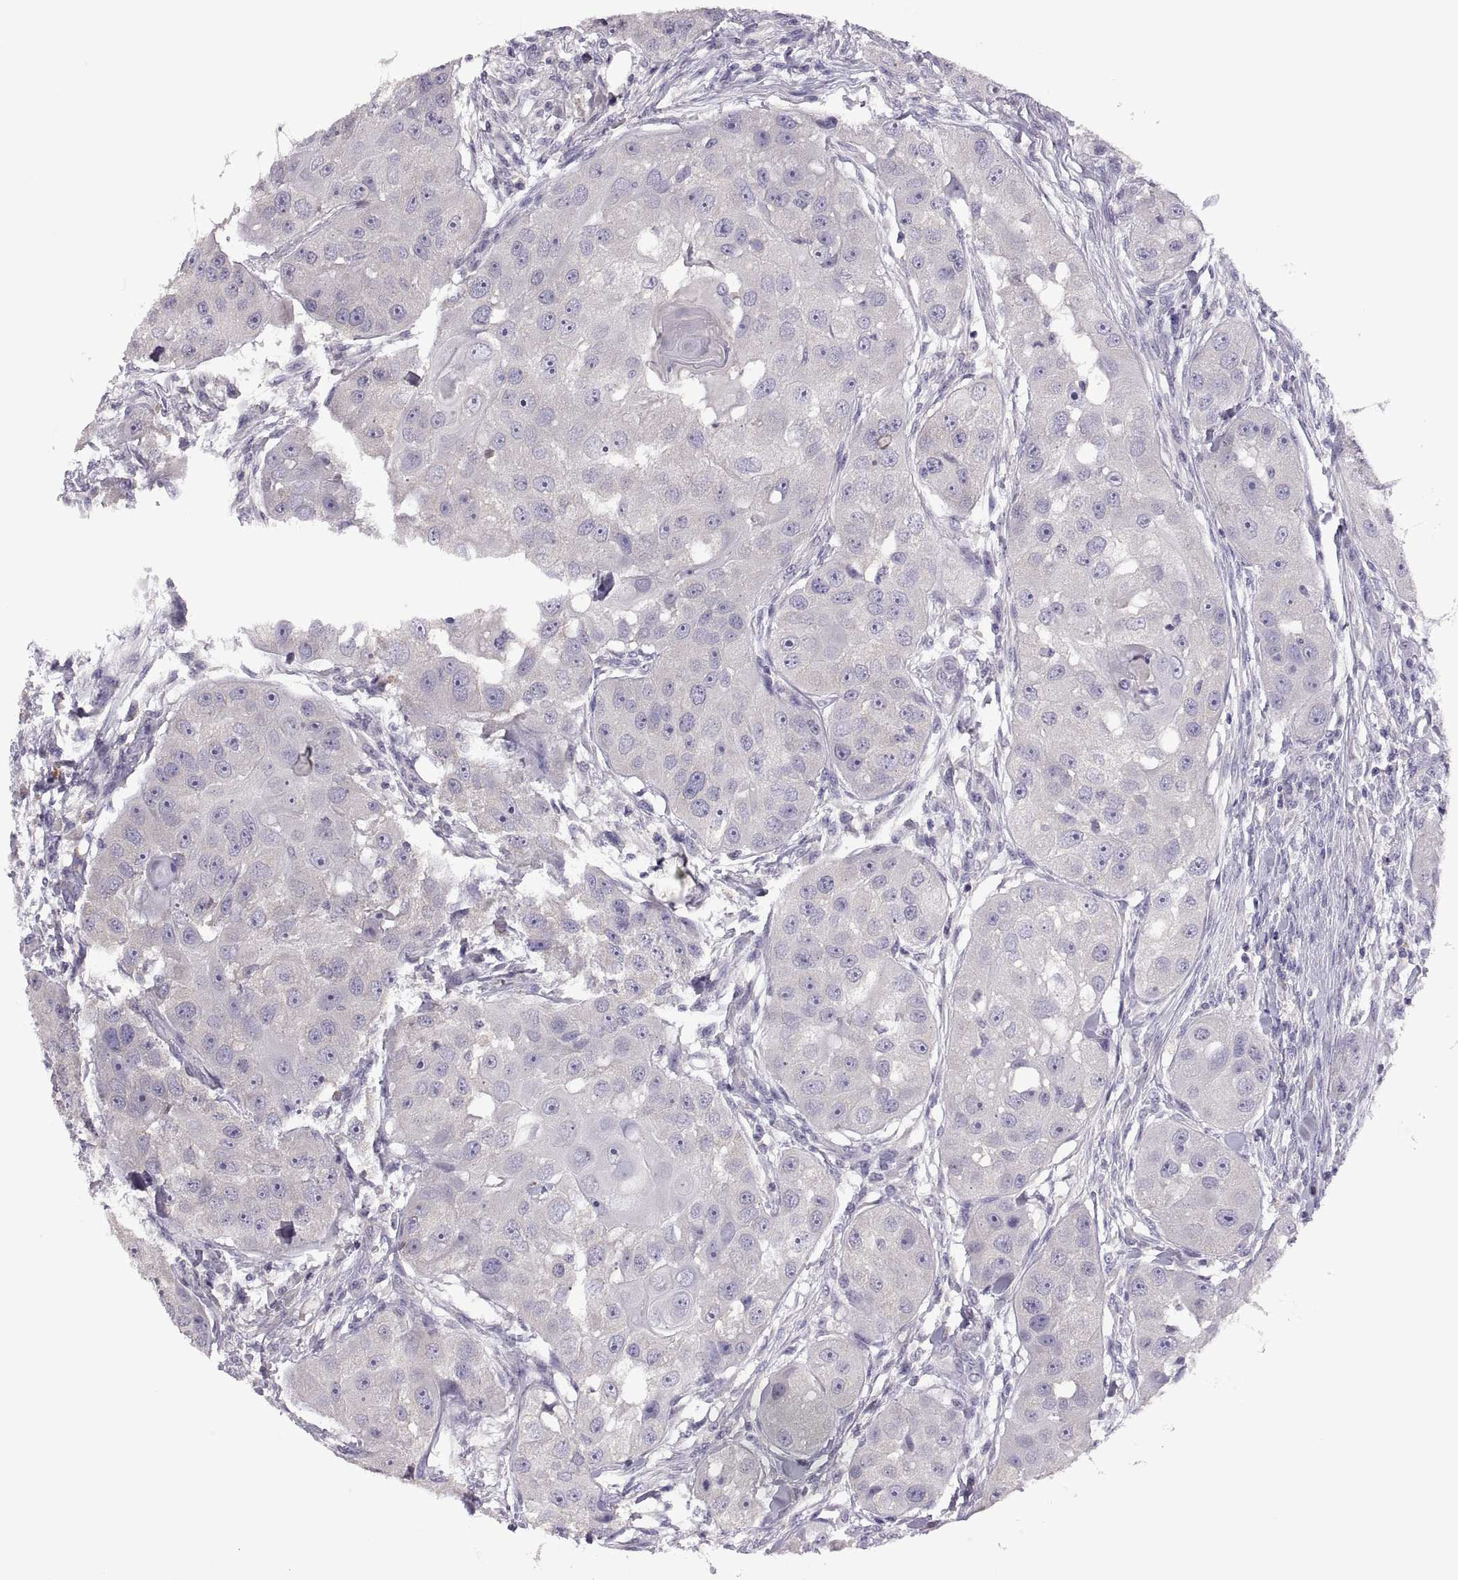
{"staining": {"intensity": "negative", "quantity": "none", "location": "none"}, "tissue": "head and neck cancer", "cell_type": "Tumor cells", "image_type": "cancer", "snomed": [{"axis": "morphology", "description": "Squamous cell carcinoma, NOS"}, {"axis": "topography", "description": "Head-Neck"}], "caption": "High magnification brightfield microscopy of head and neck cancer (squamous cell carcinoma) stained with DAB (brown) and counterstained with hematoxylin (blue): tumor cells show no significant expression.", "gene": "TBX19", "patient": {"sex": "male", "age": 51}}